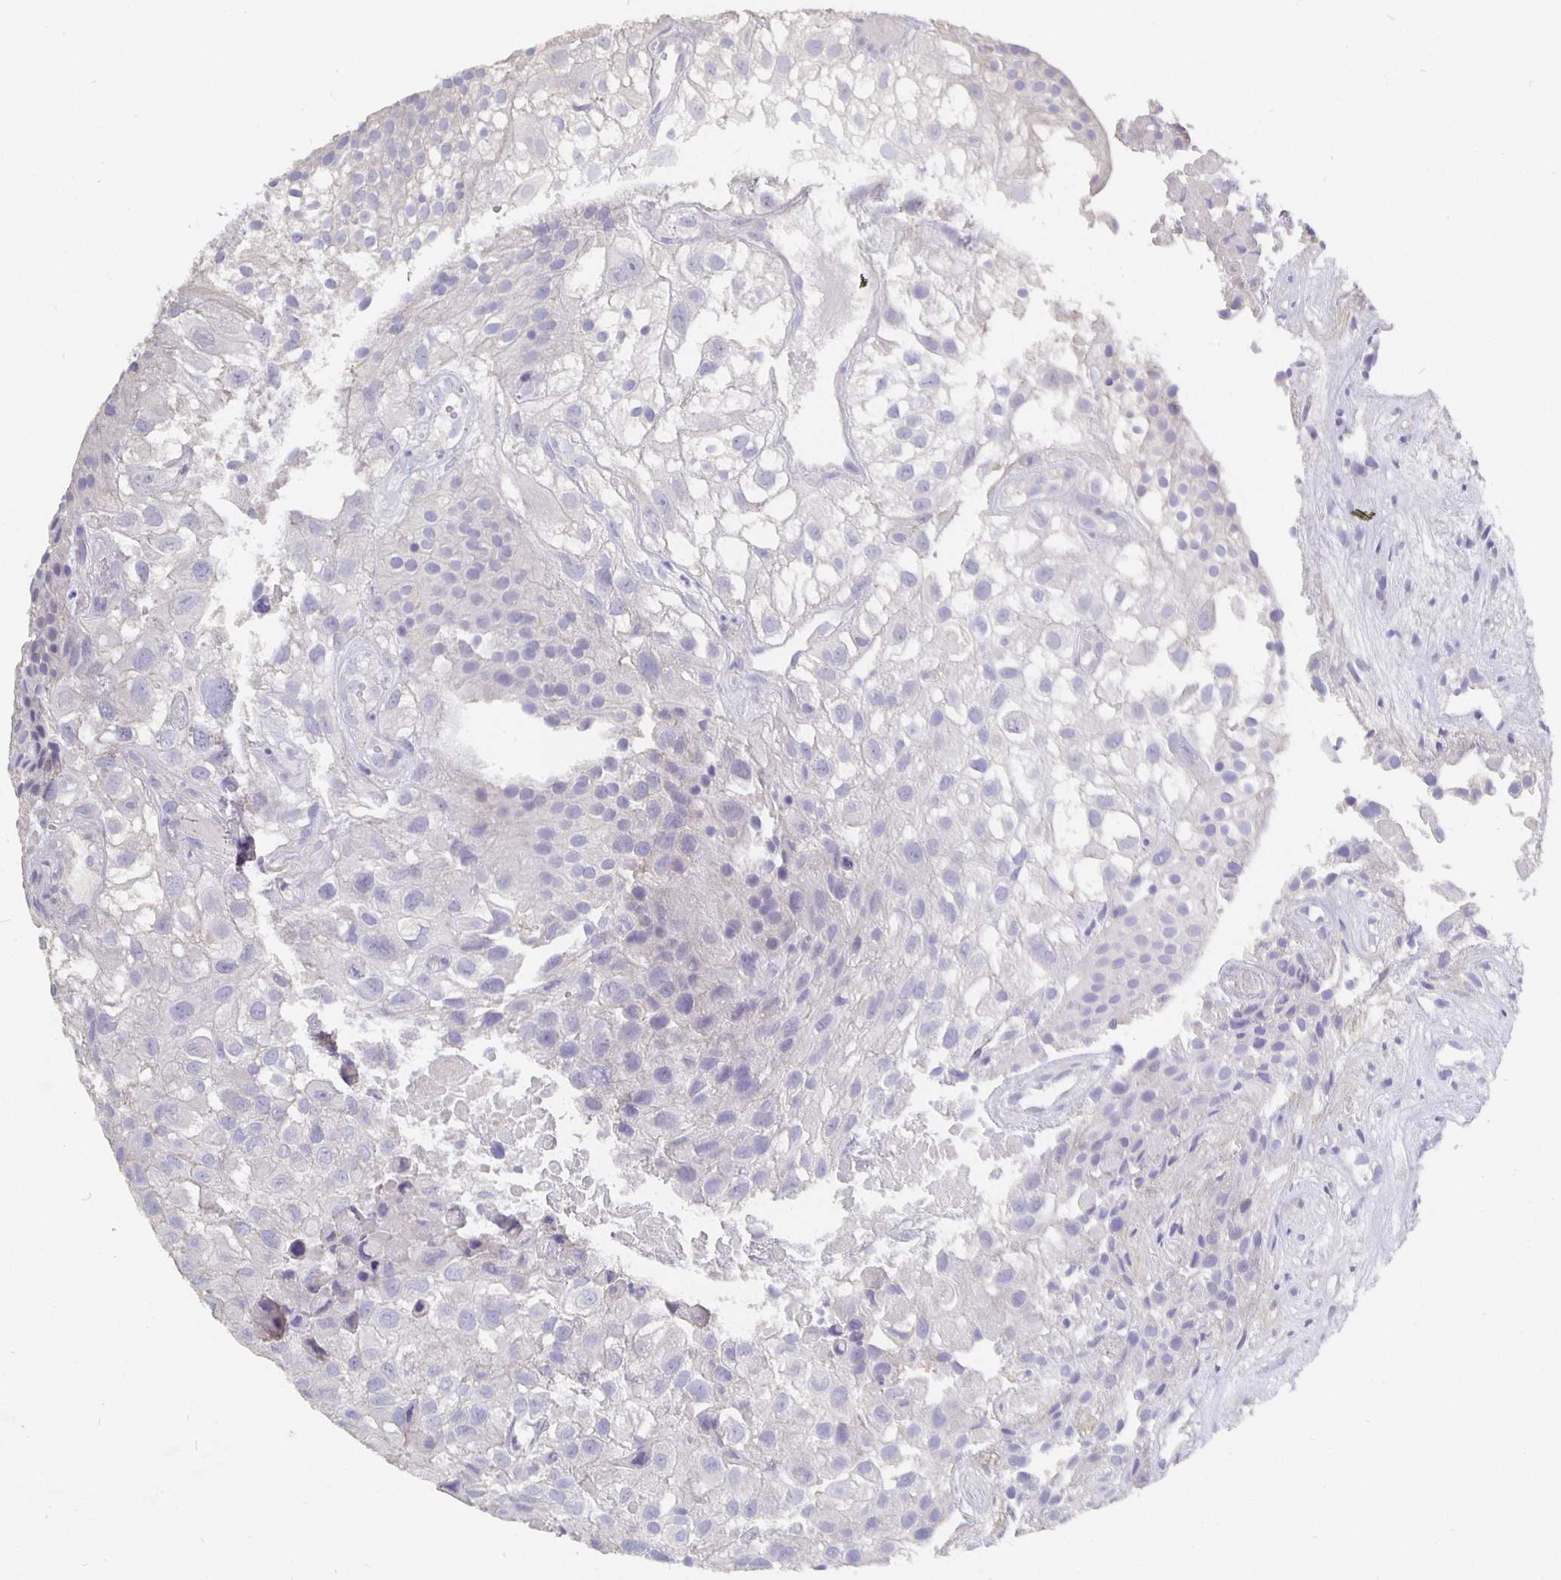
{"staining": {"intensity": "negative", "quantity": "none", "location": "none"}, "tissue": "urothelial cancer", "cell_type": "Tumor cells", "image_type": "cancer", "snomed": [{"axis": "morphology", "description": "Urothelial carcinoma, High grade"}, {"axis": "topography", "description": "Urinary bladder"}], "caption": "An image of urothelial cancer stained for a protein reveals no brown staining in tumor cells.", "gene": "CFAP74", "patient": {"sex": "male", "age": 56}}